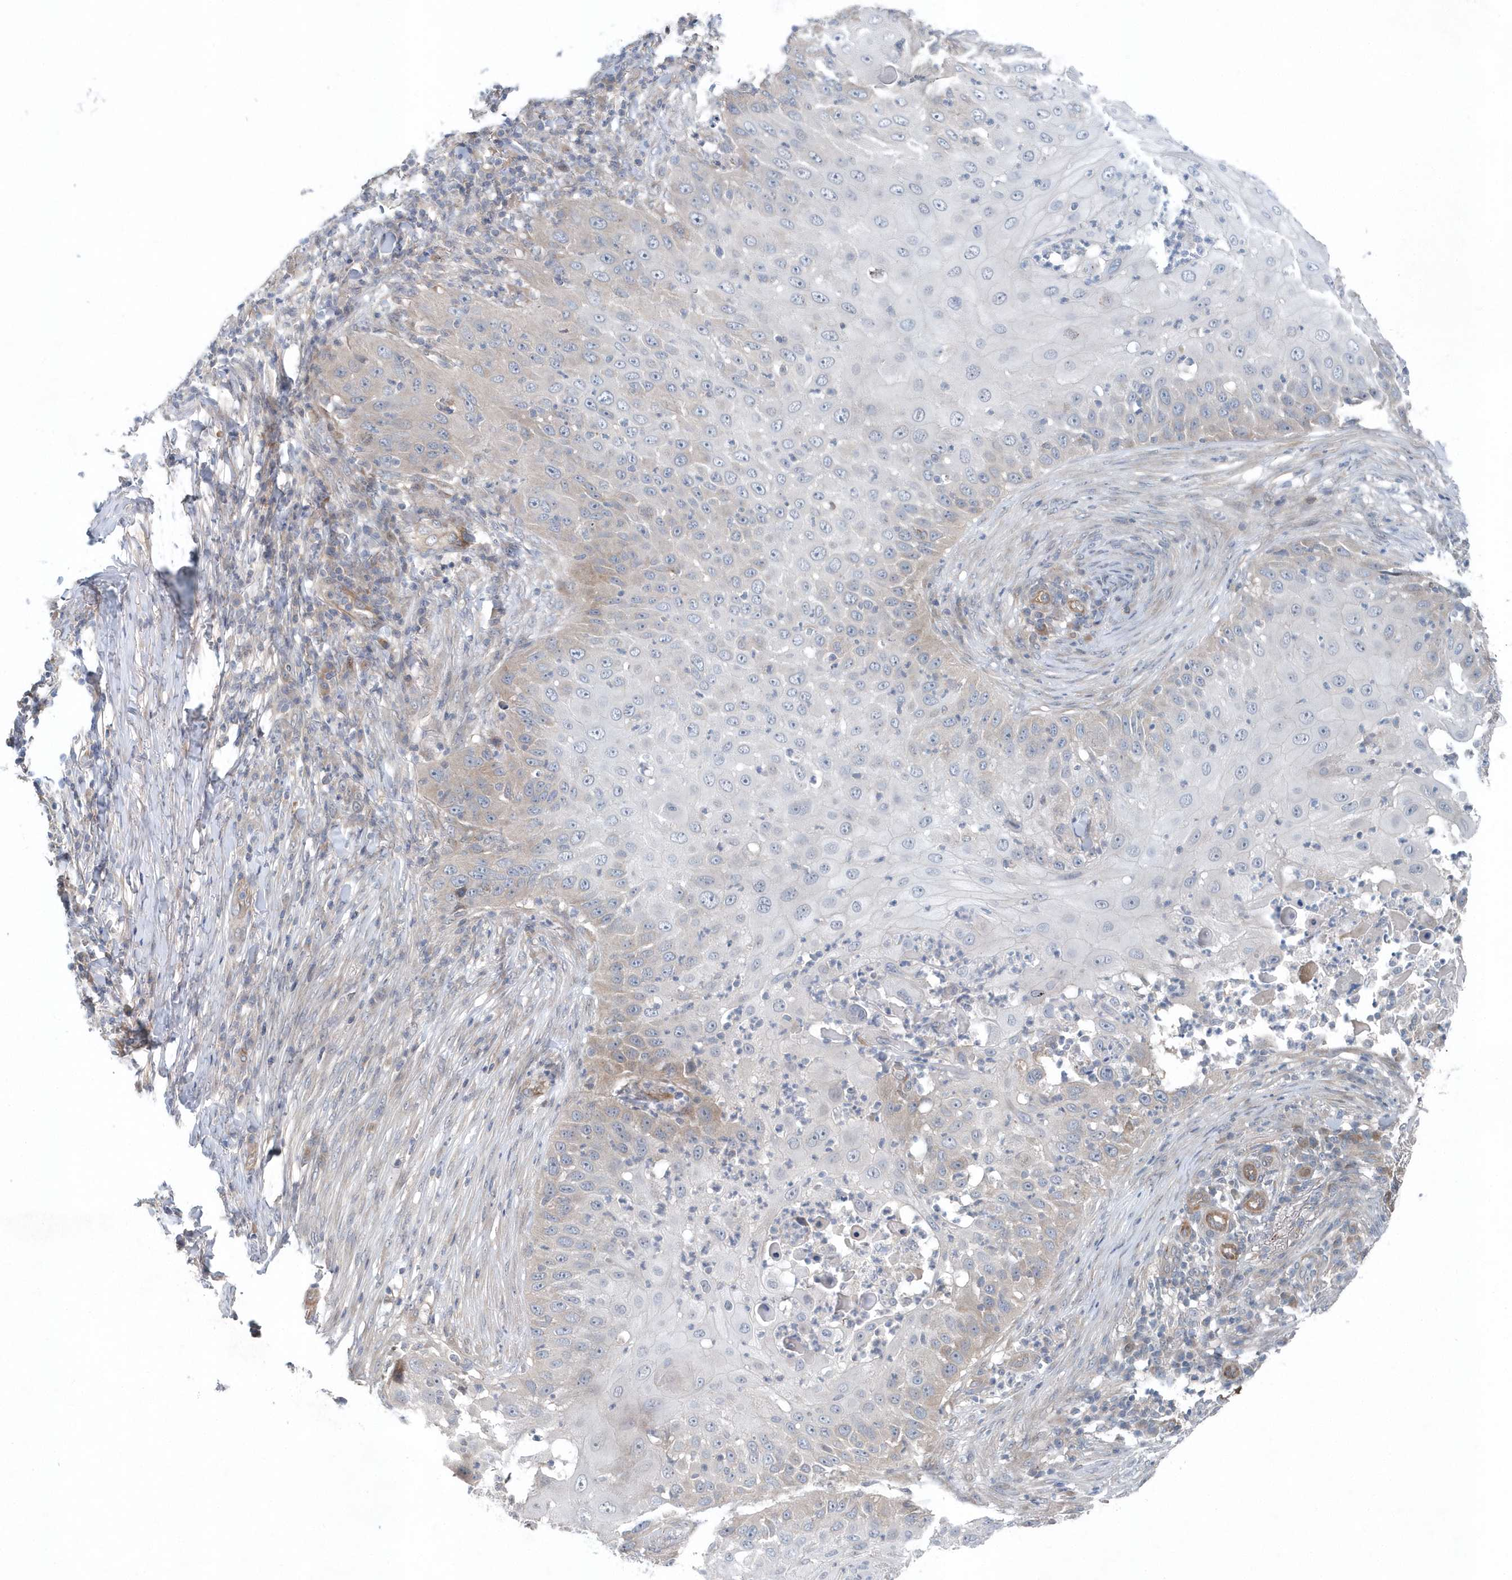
{"staining": {"intensity": "weak", "quantity": "25%-75%", "location": "cytoplasmic/membranous"}, "tissue": "skin cancer", "cell_type": "Tumor cells", "image_type": "cancer", "snomed": [{"axis": "morphology", "description": "Squamous cell carcinoma, NOS"}, {"axis": "topography", "description": "Skin"}], "caption": "A brown stain shows weak cytoplasmic/membranous expression of a protein in human skin squamous cell carcinoma tumor cells.", "gene": "MCC", "patient": {"sex": "female", "age": 44}}